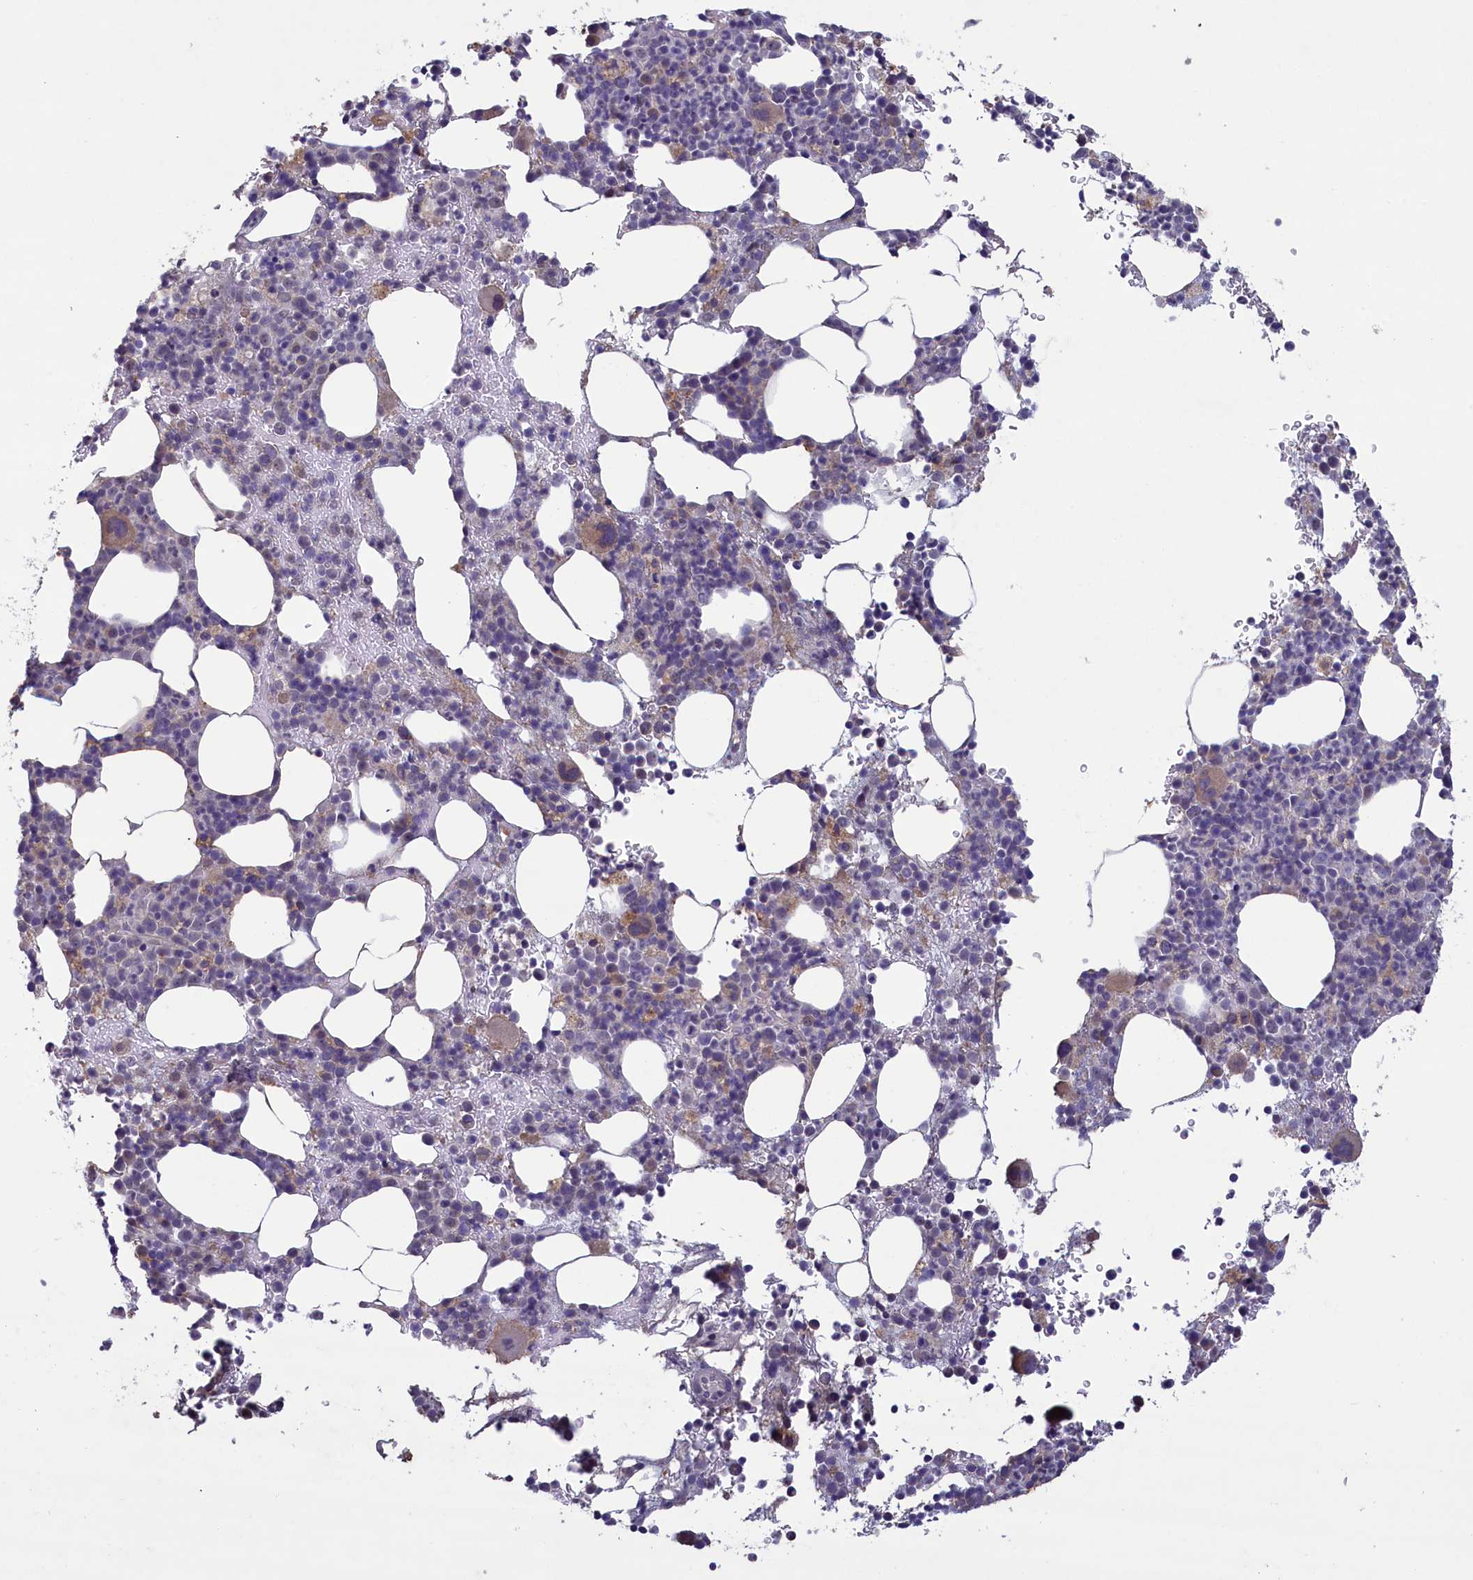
{"staining": {"intensity": "weak", "quantity": "<25%", "location": "cytoplasmic/membranous"}, "tissue": "bone marrow", "cell_type": "Hematopoietic cells", "image_type": "normal", "snomed": [{"axis": "morphology", "description": "Normal tissue, NOS"}, {"axis": "topography", "description": "Bone marrow"}], "caption": "Immunohistochemical staining of normal bone marrow displays no significant positivity in hematopoietic cells. The staining is performed using DAB brown chromogen with nuclei counter-stained in using hematoxylin.", "gene": "ATF7IP2", "patient": {"sex": "female", "age": 82}}